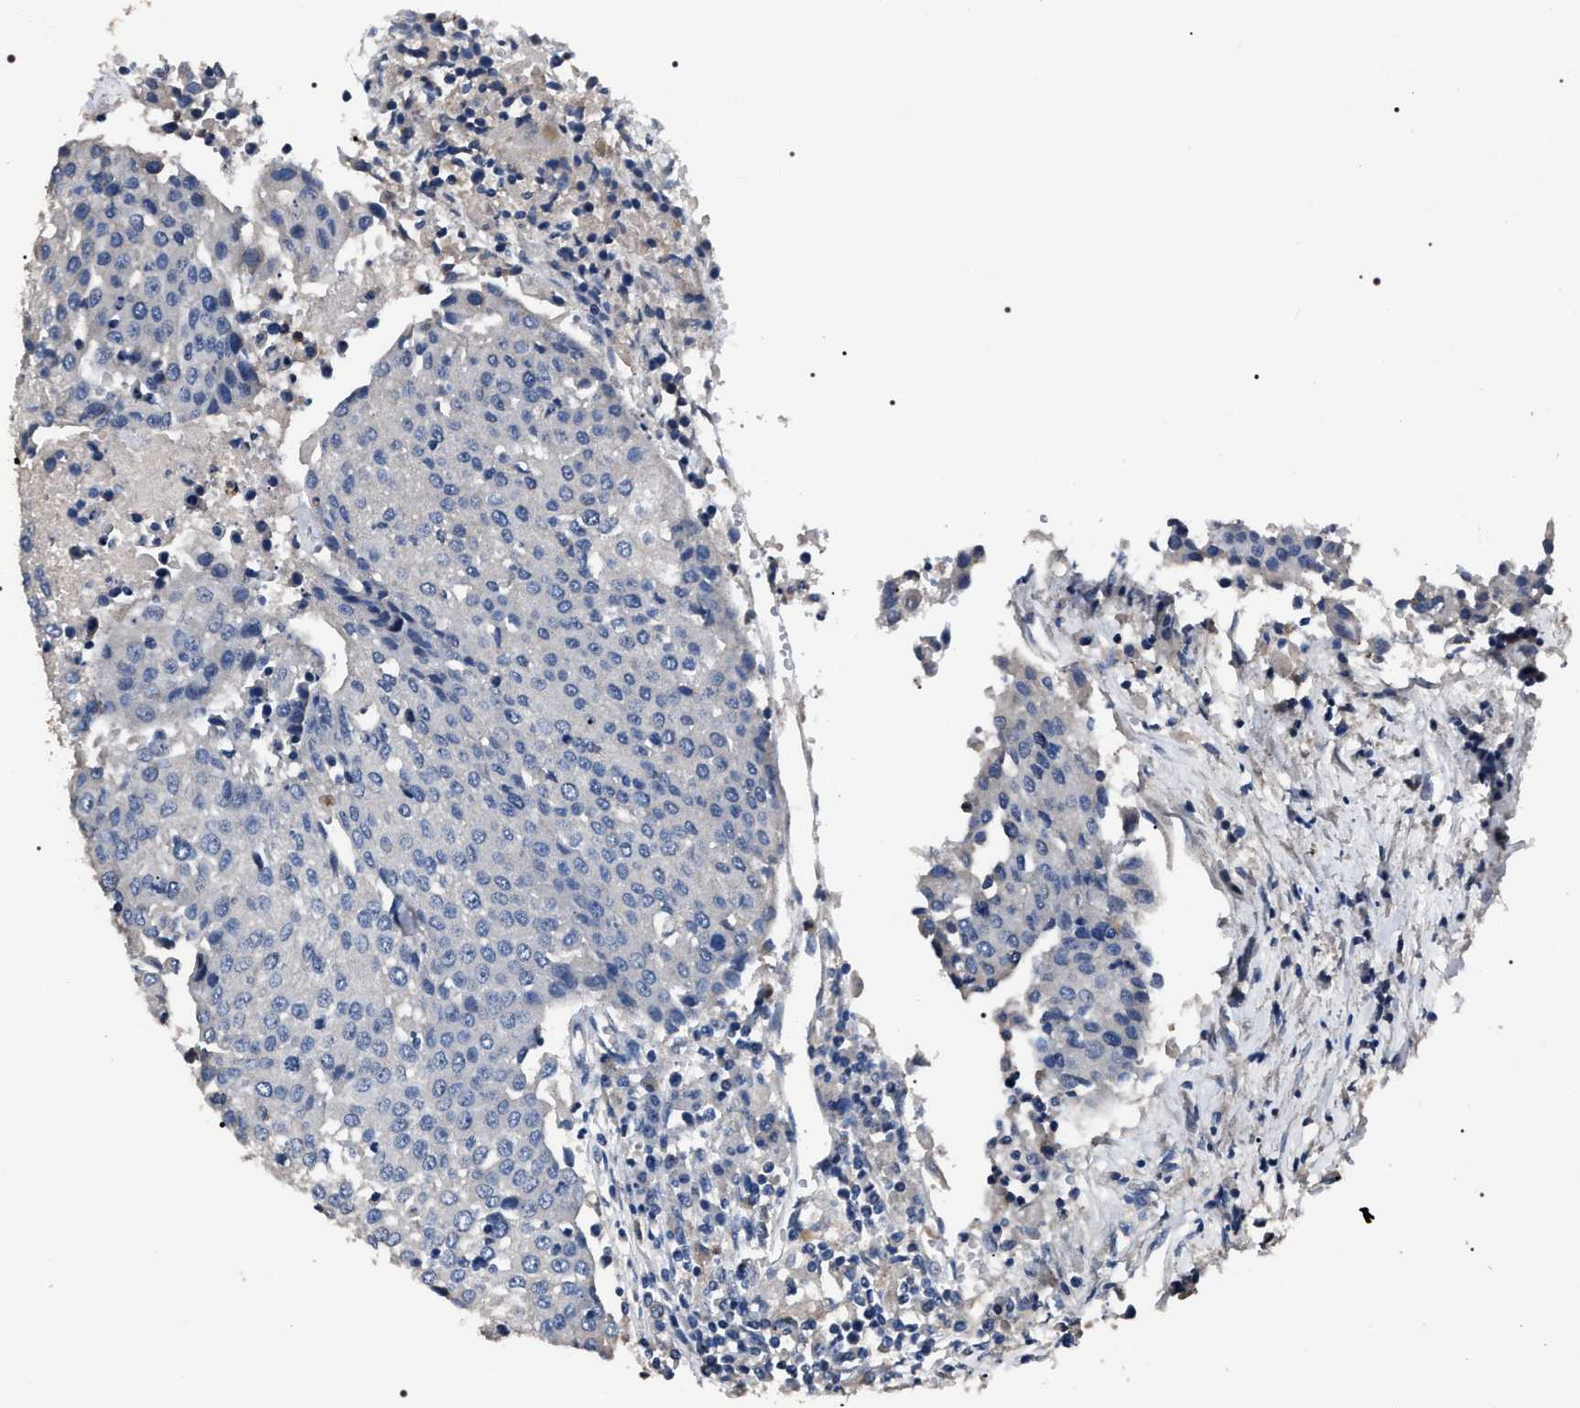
{"staining": {"intensity": "negative", "quantity": "none", "location": "none"}, "tissue": "urothelial cancer", "cell_type": "Tumor cells", "image_type": "cancer", "snomed": [{"axis": "morphology", "description": "Urothelial carcinoma, High grade"}, {"axis": "topography", "description": "Urinary bladder"}], "caption": "Immunohistochemistry (IHC) image of neoplastic tissue: human urothelial cancer stained with DAB displays no significant protein positivity in tumor cells.", "gene": "TRIM54", "patient": {"sex": "female", "age": 85}}